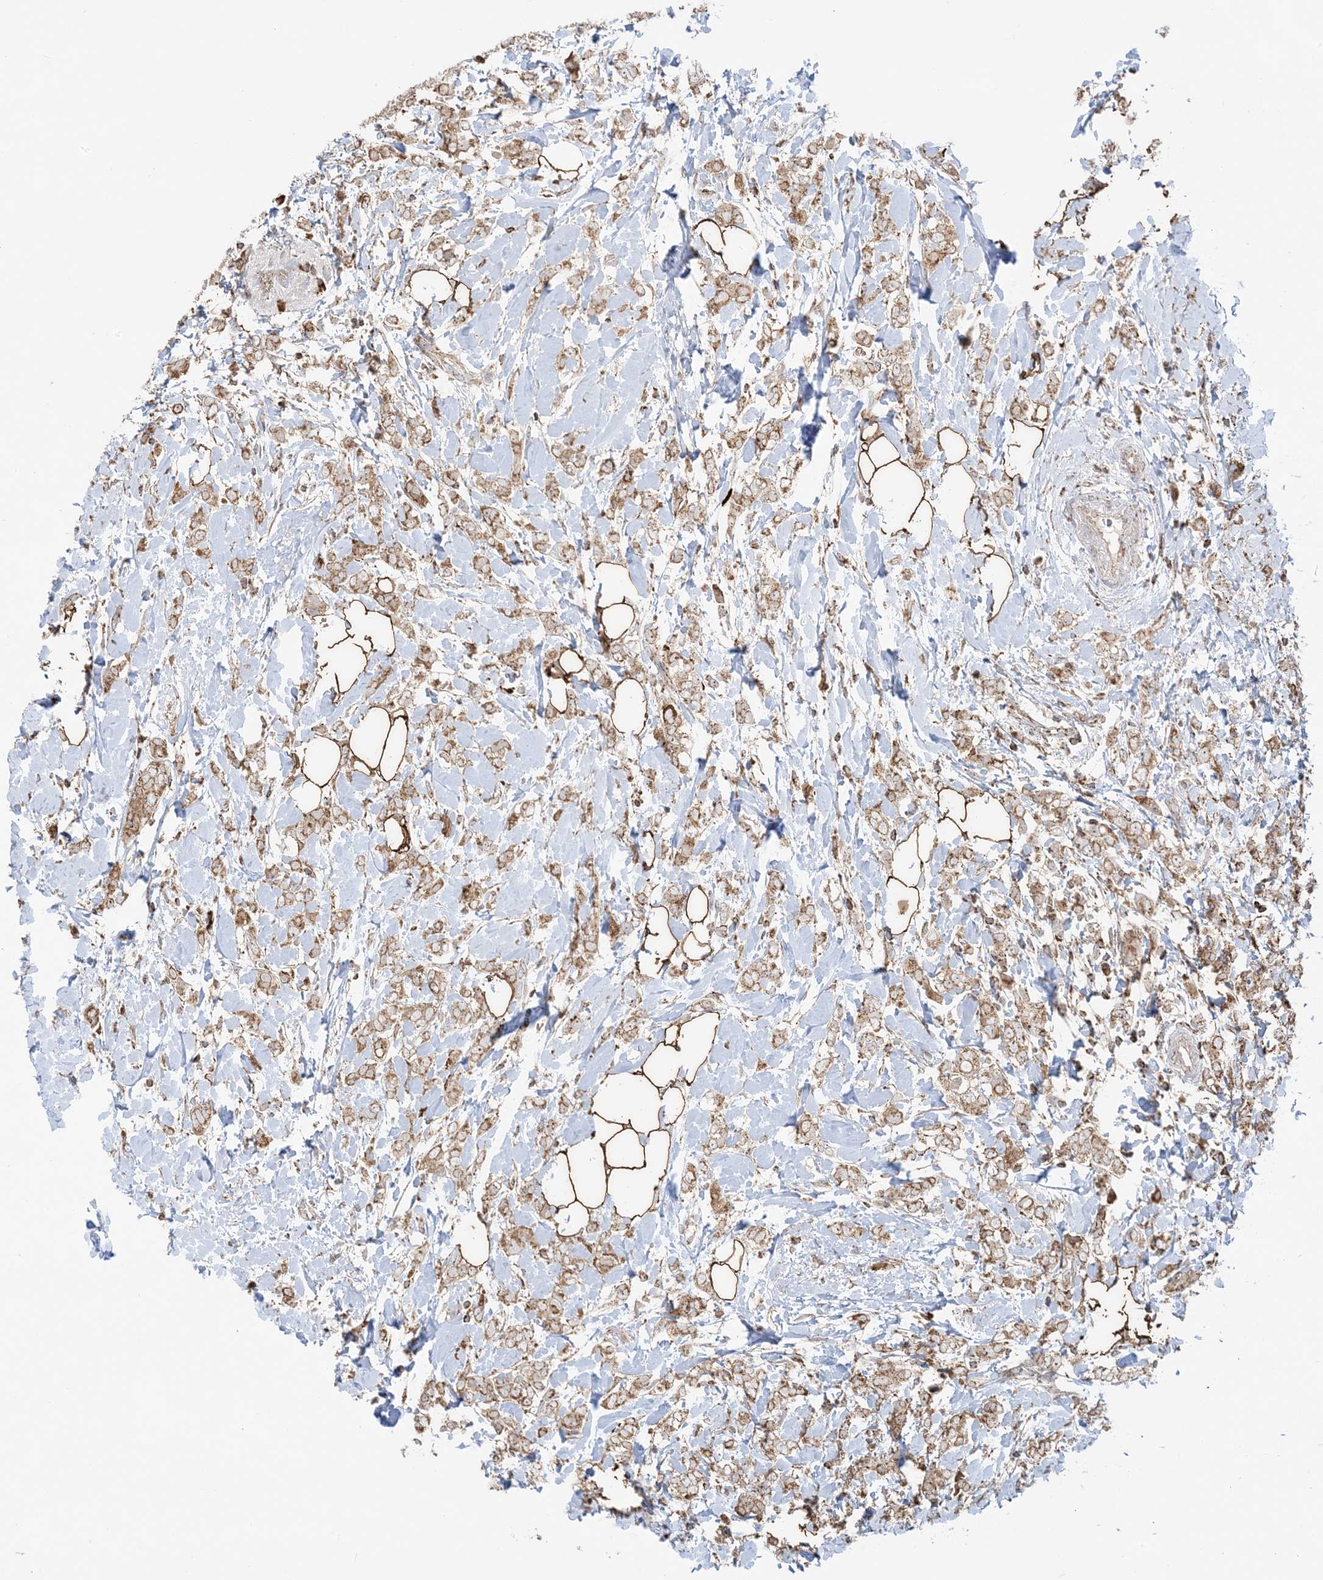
{"staining": {"intensity": "moderate", "quantity": ">75%", "location": "cytoplasmic/membranous"}, "tissue": "breast cancer", "cell_type": "Tumor cells", "image_type": "cancer", "snomed": [{"axis": "morphology", "description": "Normal tissue, NOS"}, {"axis": "morphology", "description": "Lobular carcinoma"}, {"axis": "topography", "description": "Breast"}], "caption": "Lobular carcinoma (breast) stained for a protein (brown) exhibits moderate cytoplasmic/membranous positive positivity in approximately >75% of tumor cells.", "gene": "MAPKBP1", "patient": {"sex": "female", "age": 47}}